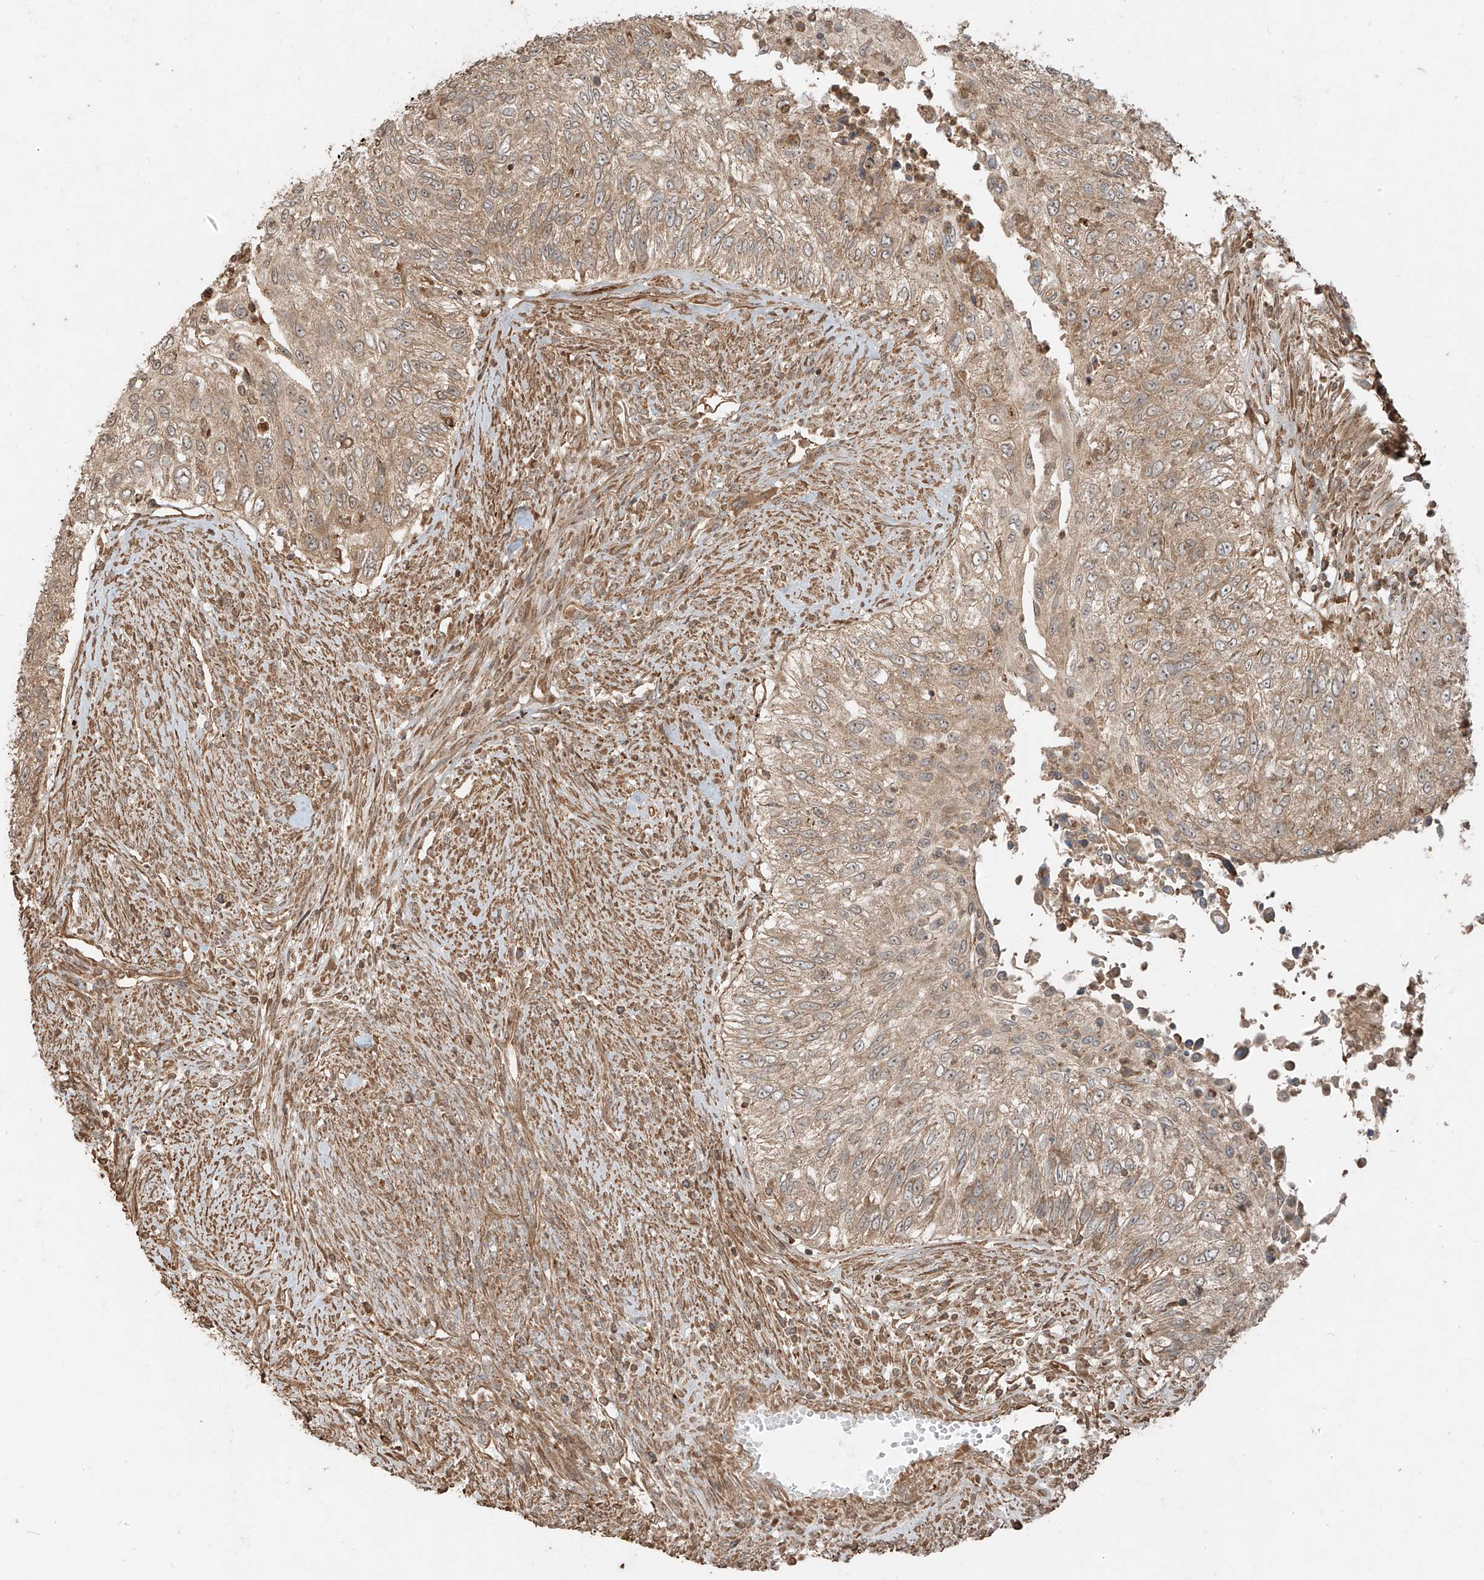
{"staining": {"intensity": "weak", "quantity": ">75%", "location": "cytoplasmic/membranous"}, "tissue": "urothelial cancer", "cell_type": "Tumor cells", "image_type": "cancer", "snomed": [{"axis": "morphology", "description": "Urothelial carcinoma, High grade"}, {"axis": "topography", "description": "Urinary bladder"}], "caption": "Immunohistochemical staining of urothelial carcinoma (high-grade) reveals weak cytoplasmic/membranous protein expression in about >75% of tumor cells. (brown staining indicates protein expression, while blue staining denotes nuclei).", "gene": "ANKZF1", "patient": {"sex": "female", "age": 60}}